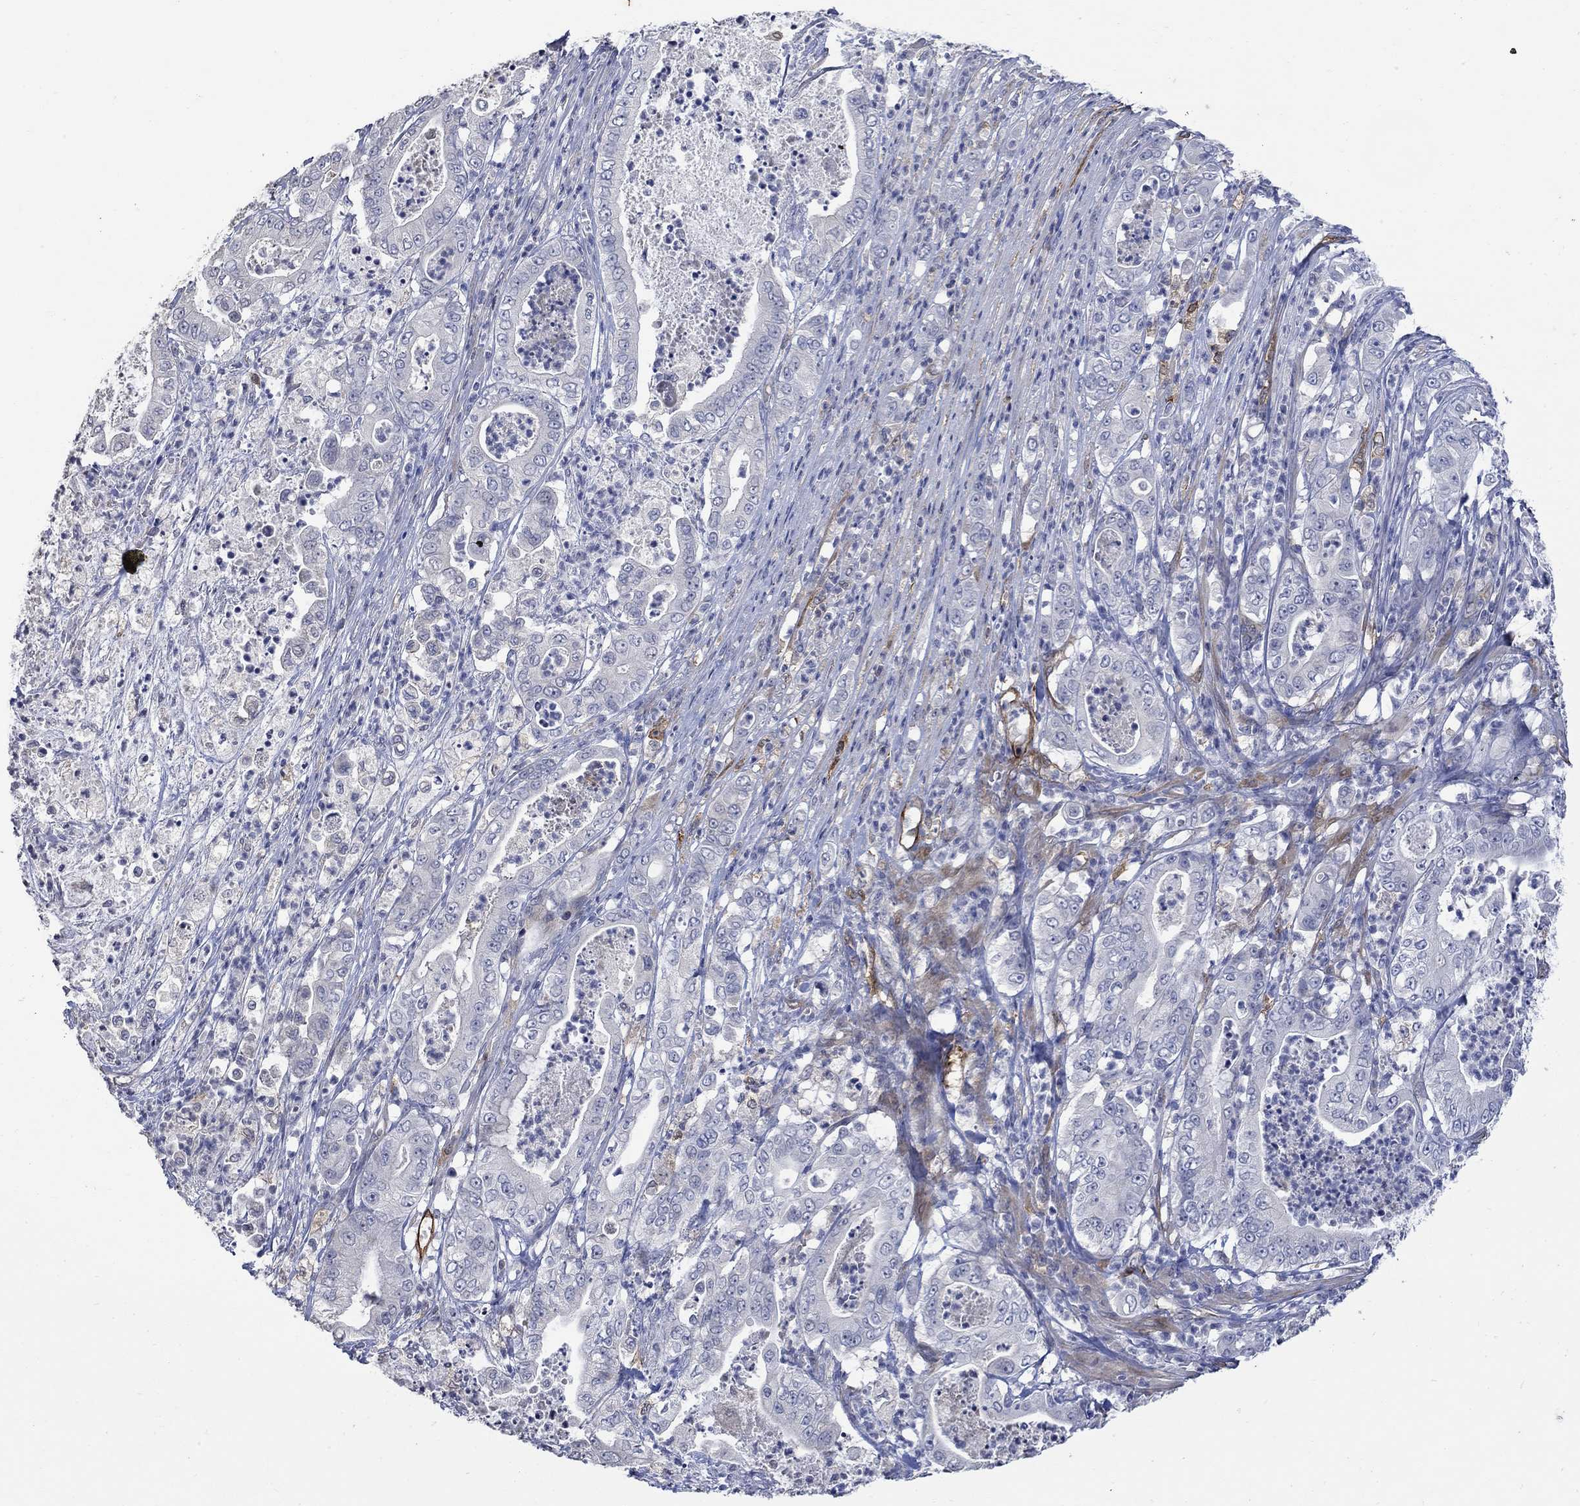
{"staining": {"intensity": "negative", "quantity": "none", "location": "none"}, "tissue": "pancreatic cancer", "cell_type": "Tumor cells", "image_type": "cancer", "snomed": [{"axis": "morphology", "description": "Adenocarcinoma, NOS"}, {"axis": "topography", "description": "Pancreas"}], "caption": "Tumor cells are negative for protein expression in human pancreatic adenocarcinoma.", "gene": "TGM2", "patient": {"sex": "male", "age": 71}}